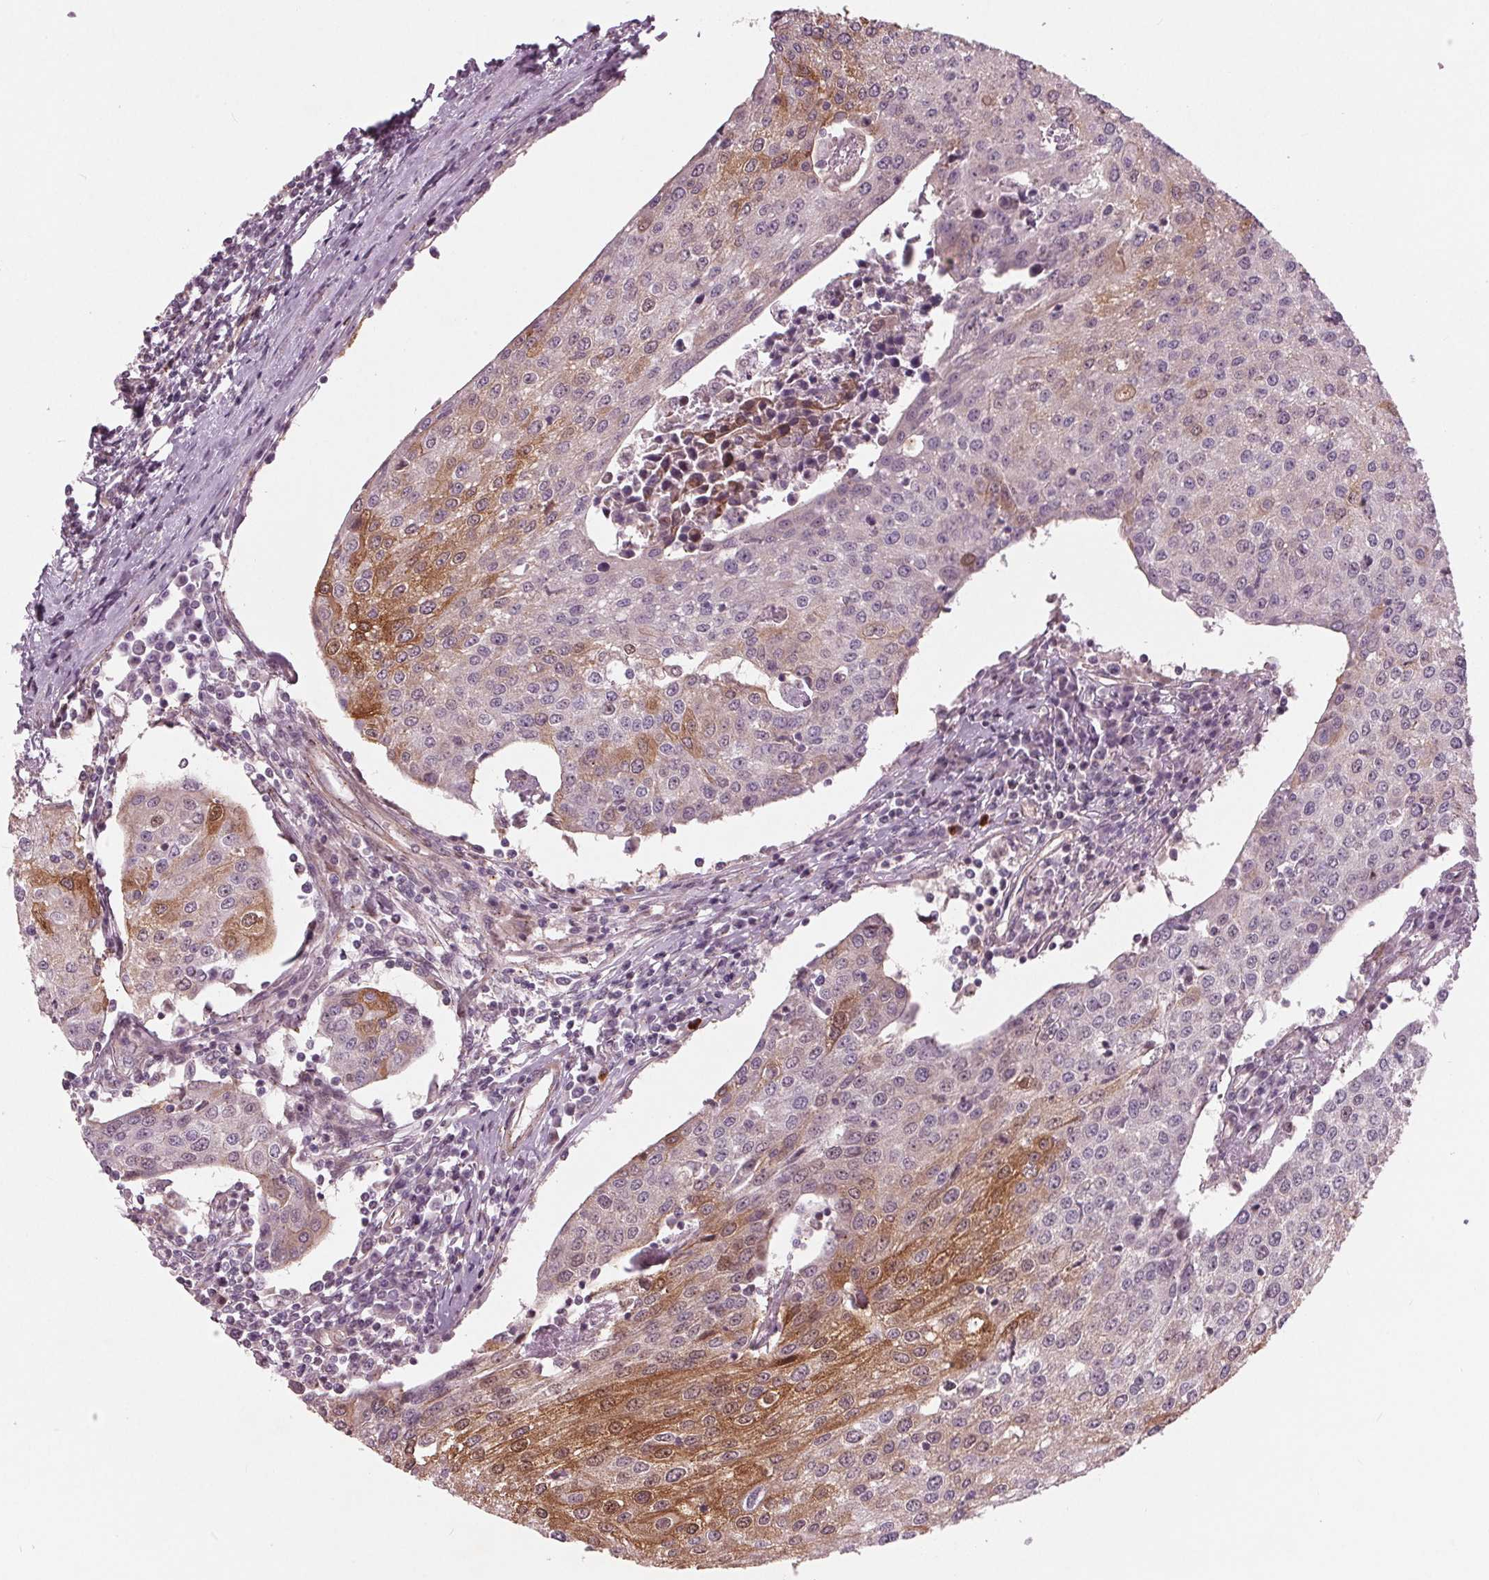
{"staining": {"intensity": "moderate", "quantity": "<25%", "location": "cytoplasmic/membranous,nuclear"}, "tissue": "urothelial cancer", "cell_type": "Tumor cells", "image_type": "cancer", "snomed": [{"axis": "morphology", "description": "Urothelial carcinoma, High grade"}, {"axis": "topography", "description": "Urinary bladder"}], "caption": "Protein analysis of urothelial cancer tissue exhibits moderate cytoplasmic/membranous and nuclear expression in approximately <25% of tumor cells.", "gene": "TXNIP", "patient": {"sex": "female", "age": 85}}